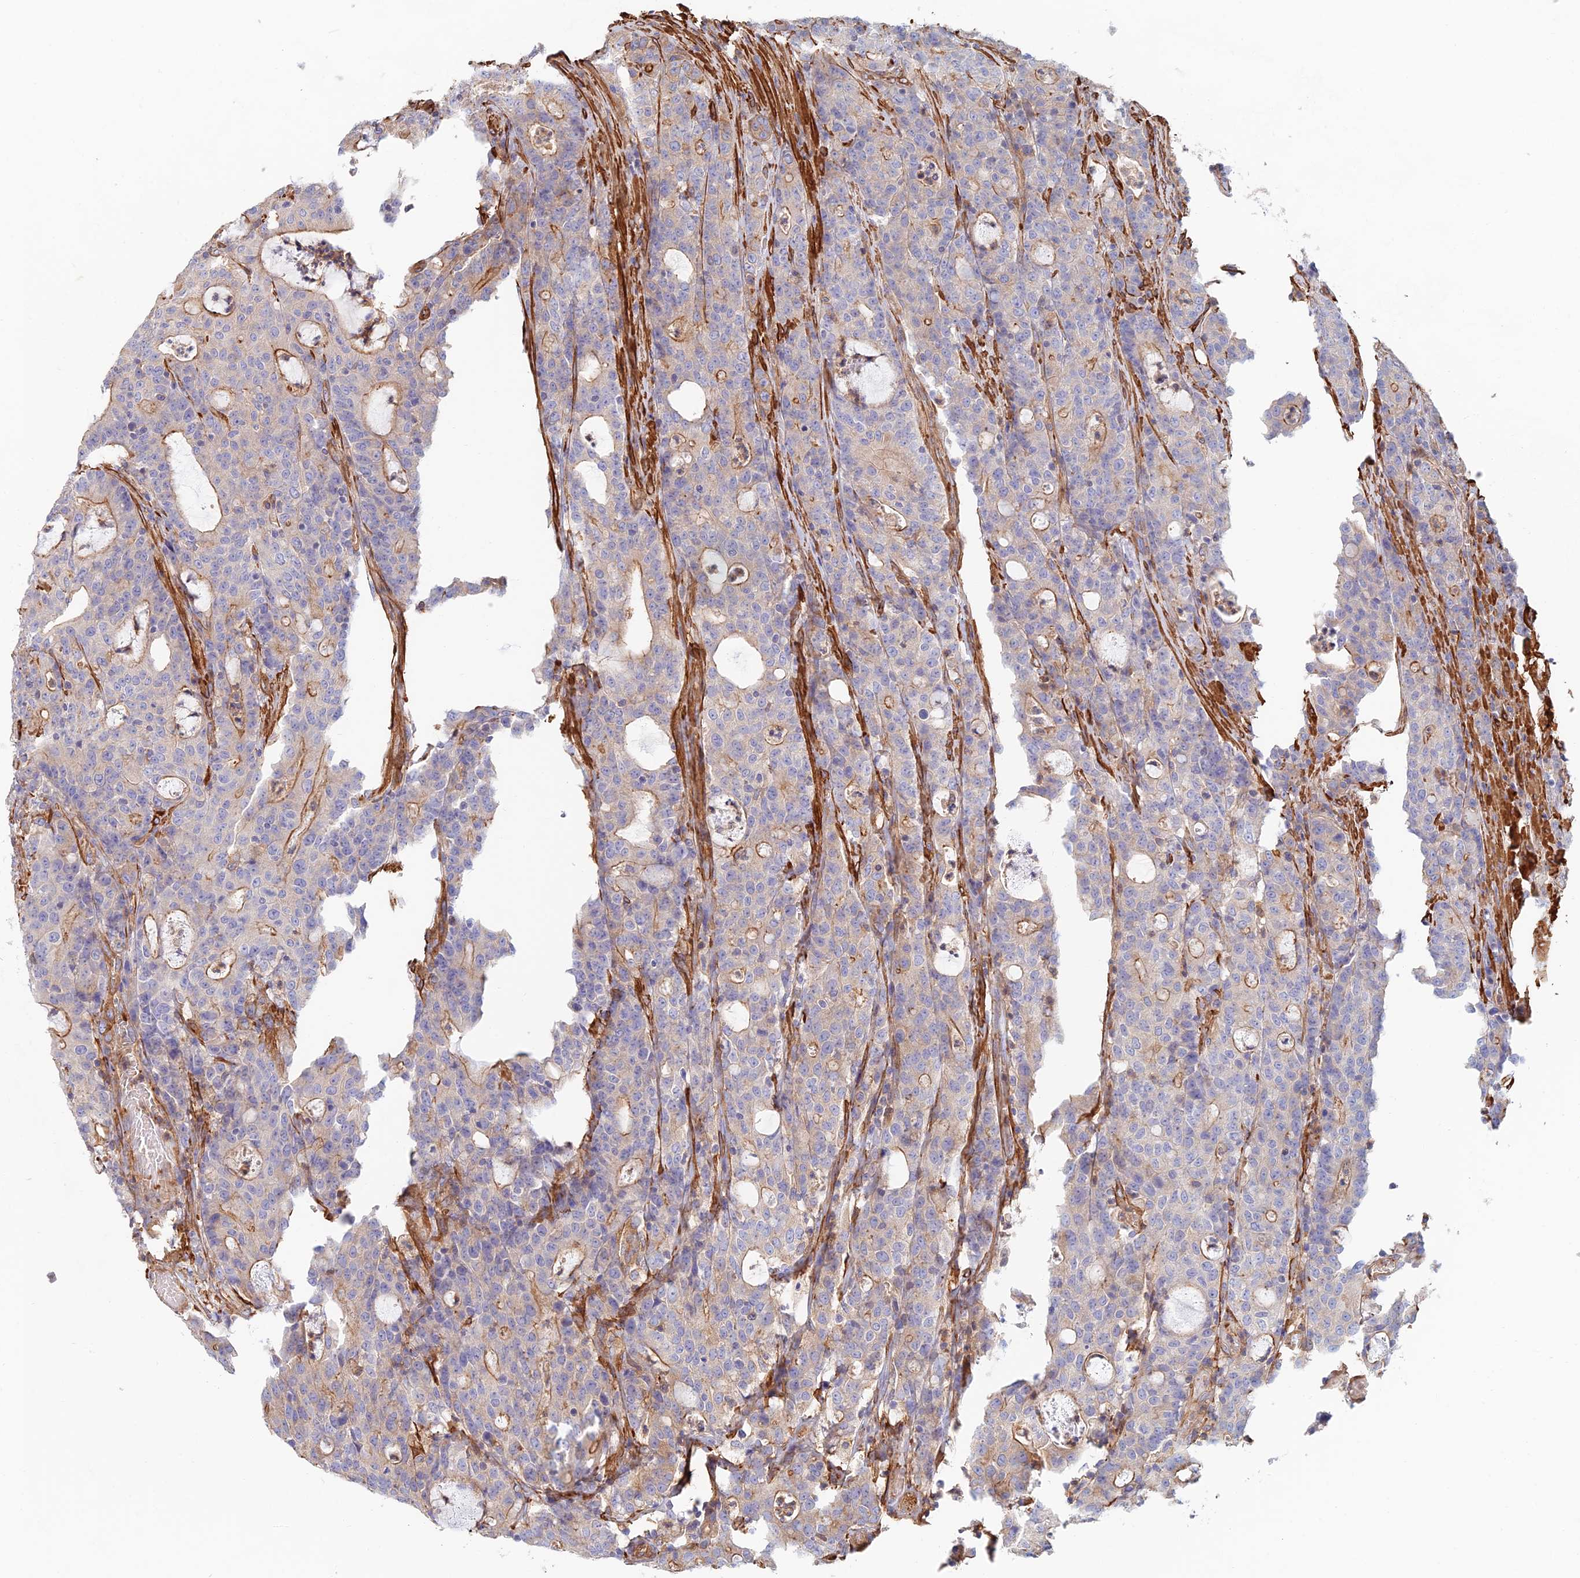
{"staining": {"intensity": "moderate", "quantity": "25%-75%", "location": "cytoplasmic/membranous"}, "tissue": "colorectal cancer", "cell_type": "Tumor cells", "image_type": "cancer", "snomed": [{"axis": "morphology", "description": "Adenocarcinoma, NOS"}, {"axis": "topography", "description": "Colon"}], "caption": "Human colorectal adenocarcinoma stained with a protein marker reveals moderate staining in tumor cells.", "gene": "PAK4", "patient": {"sex": "male", "age": 83}}